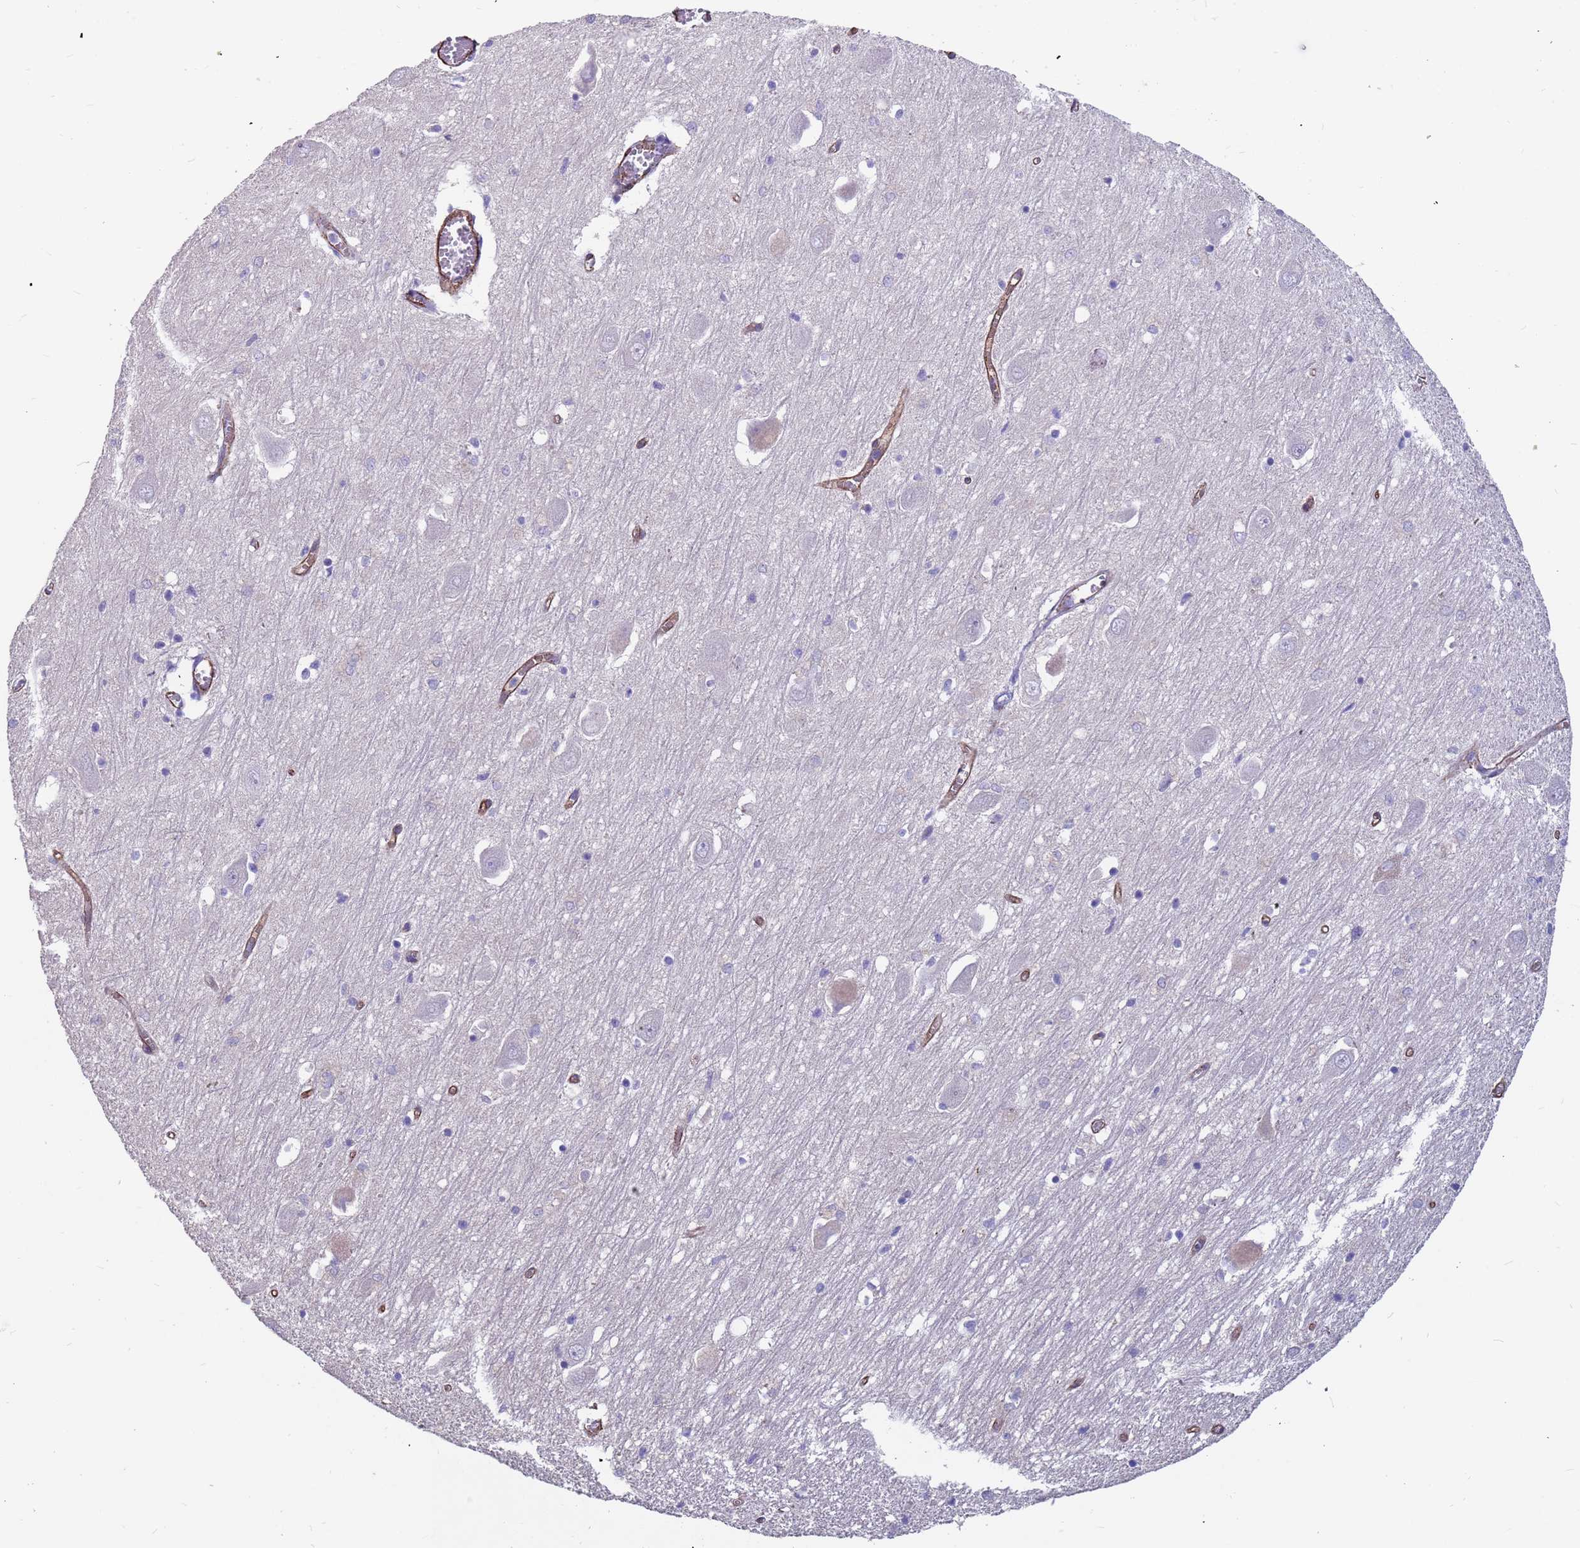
{"staining": {"intensity": "negative", "quantity": "none", "location": "none"}, "tissue": "hippocampus", "cell_type": "Glial cells", "image_type": "normal", "snomed": [{"axis": "morphology", "description": "Normal tissue, NOS"}, {"axis": "topography", "description": "Hippocampus"}], "caption": "Hippocampus stained for a protein using immunohistochemistry (IHC) exhibits no staining glial cells.", "gene": "EHD2", "patient": {"sex": "male", "age": 70}}